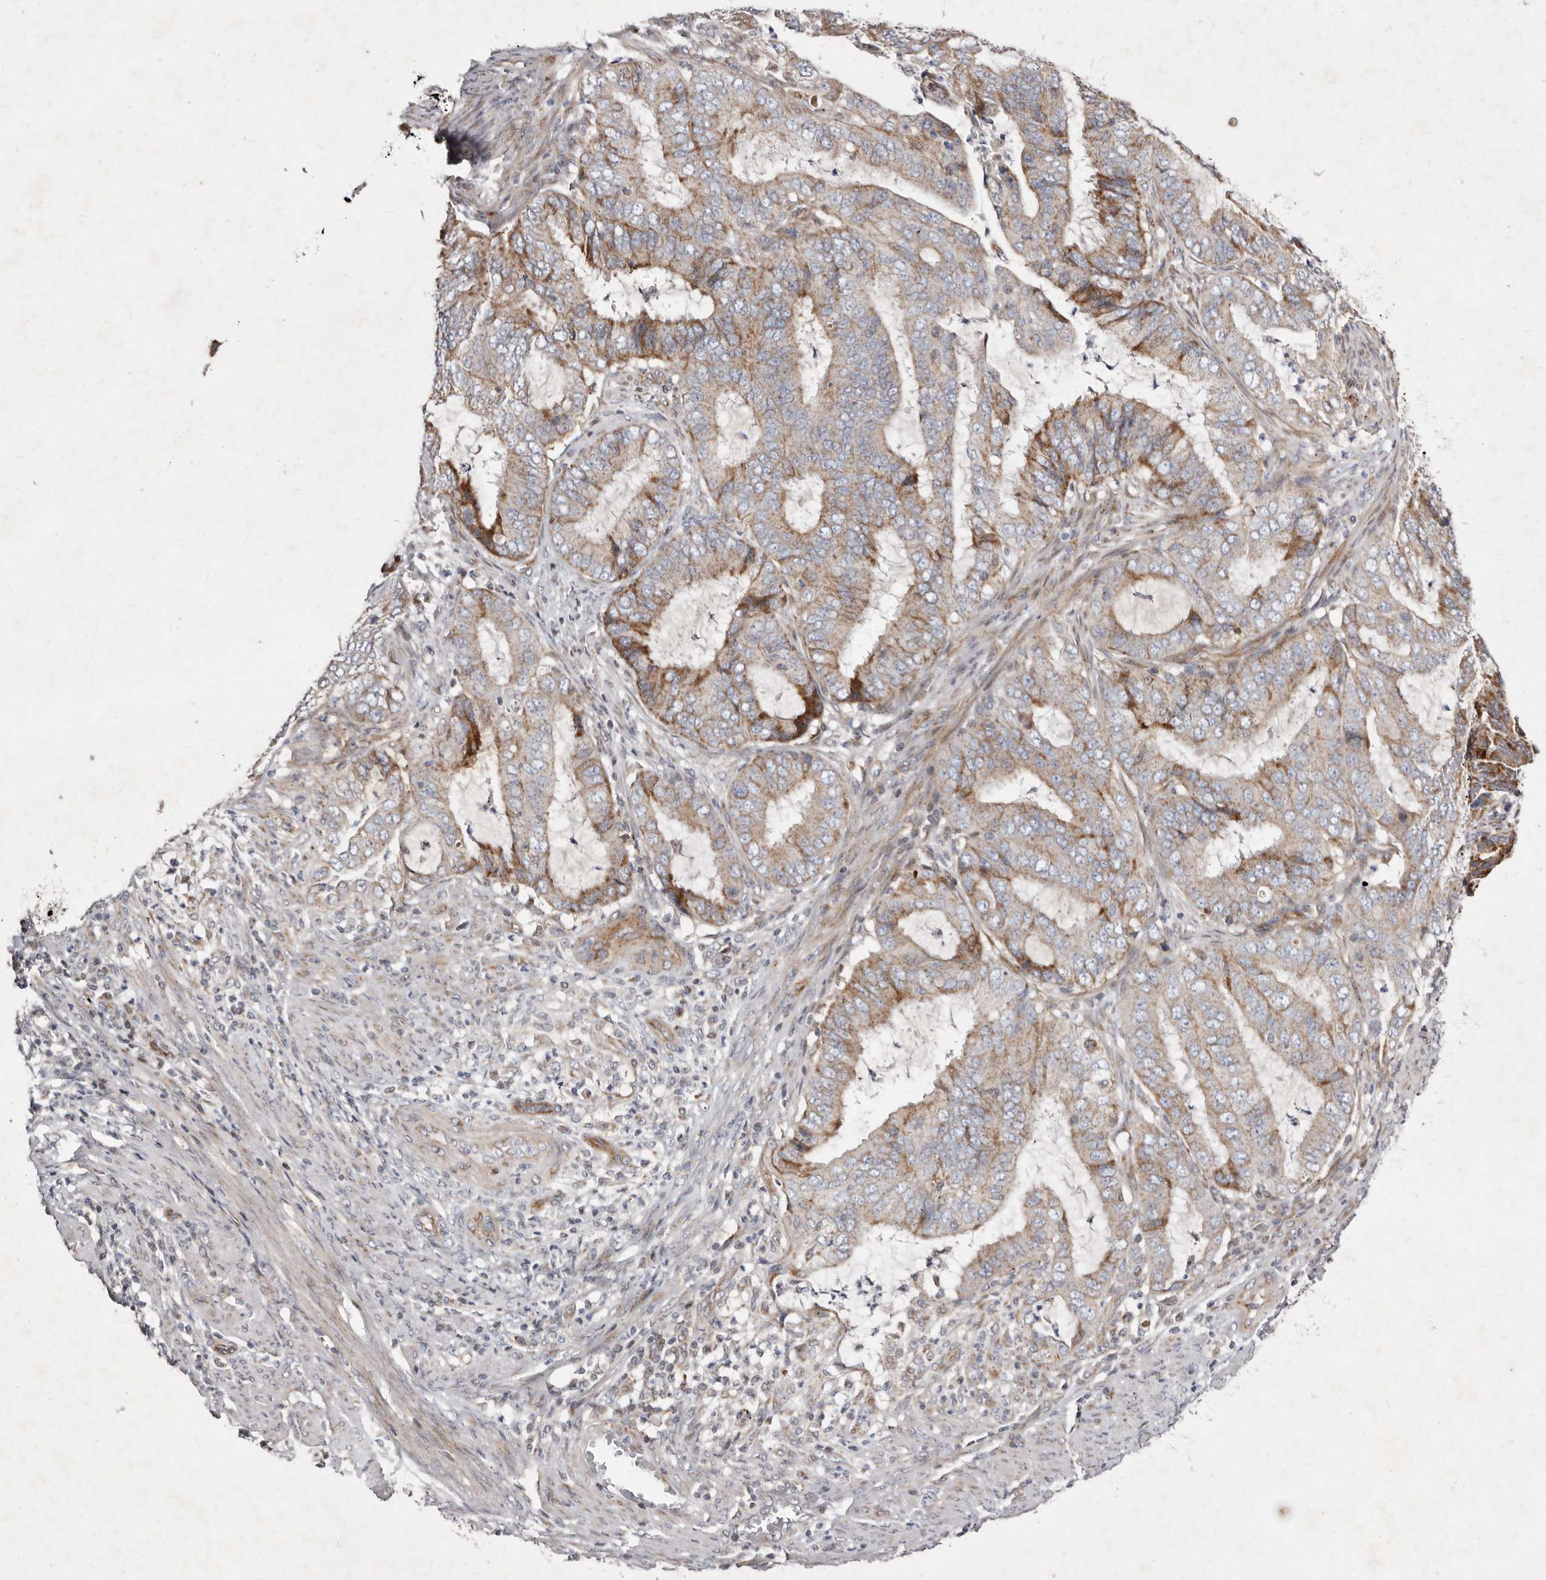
{"staining": {"intensity": "moderate", "quantity": ">75%", "location": "cytoplasmic/membranous"}, "tissue": "endometrial cancer", "cell_type": "Tumor cells", "image_type": "cancer", "snomed": [{"axis": "morphology", "description": "Adenocarcinoma, NOS"}, {"axis": "topography", "description": "Endometrium"}], "caption": "The image exhibits a brown stain indicating the presence of a protein in the cytoplasmic/membranous of tumor cells in endometrial cancer (adenocarcinoma).", "gene": "TIMM17B", "patient": {"sex": "female", "age": 51}}